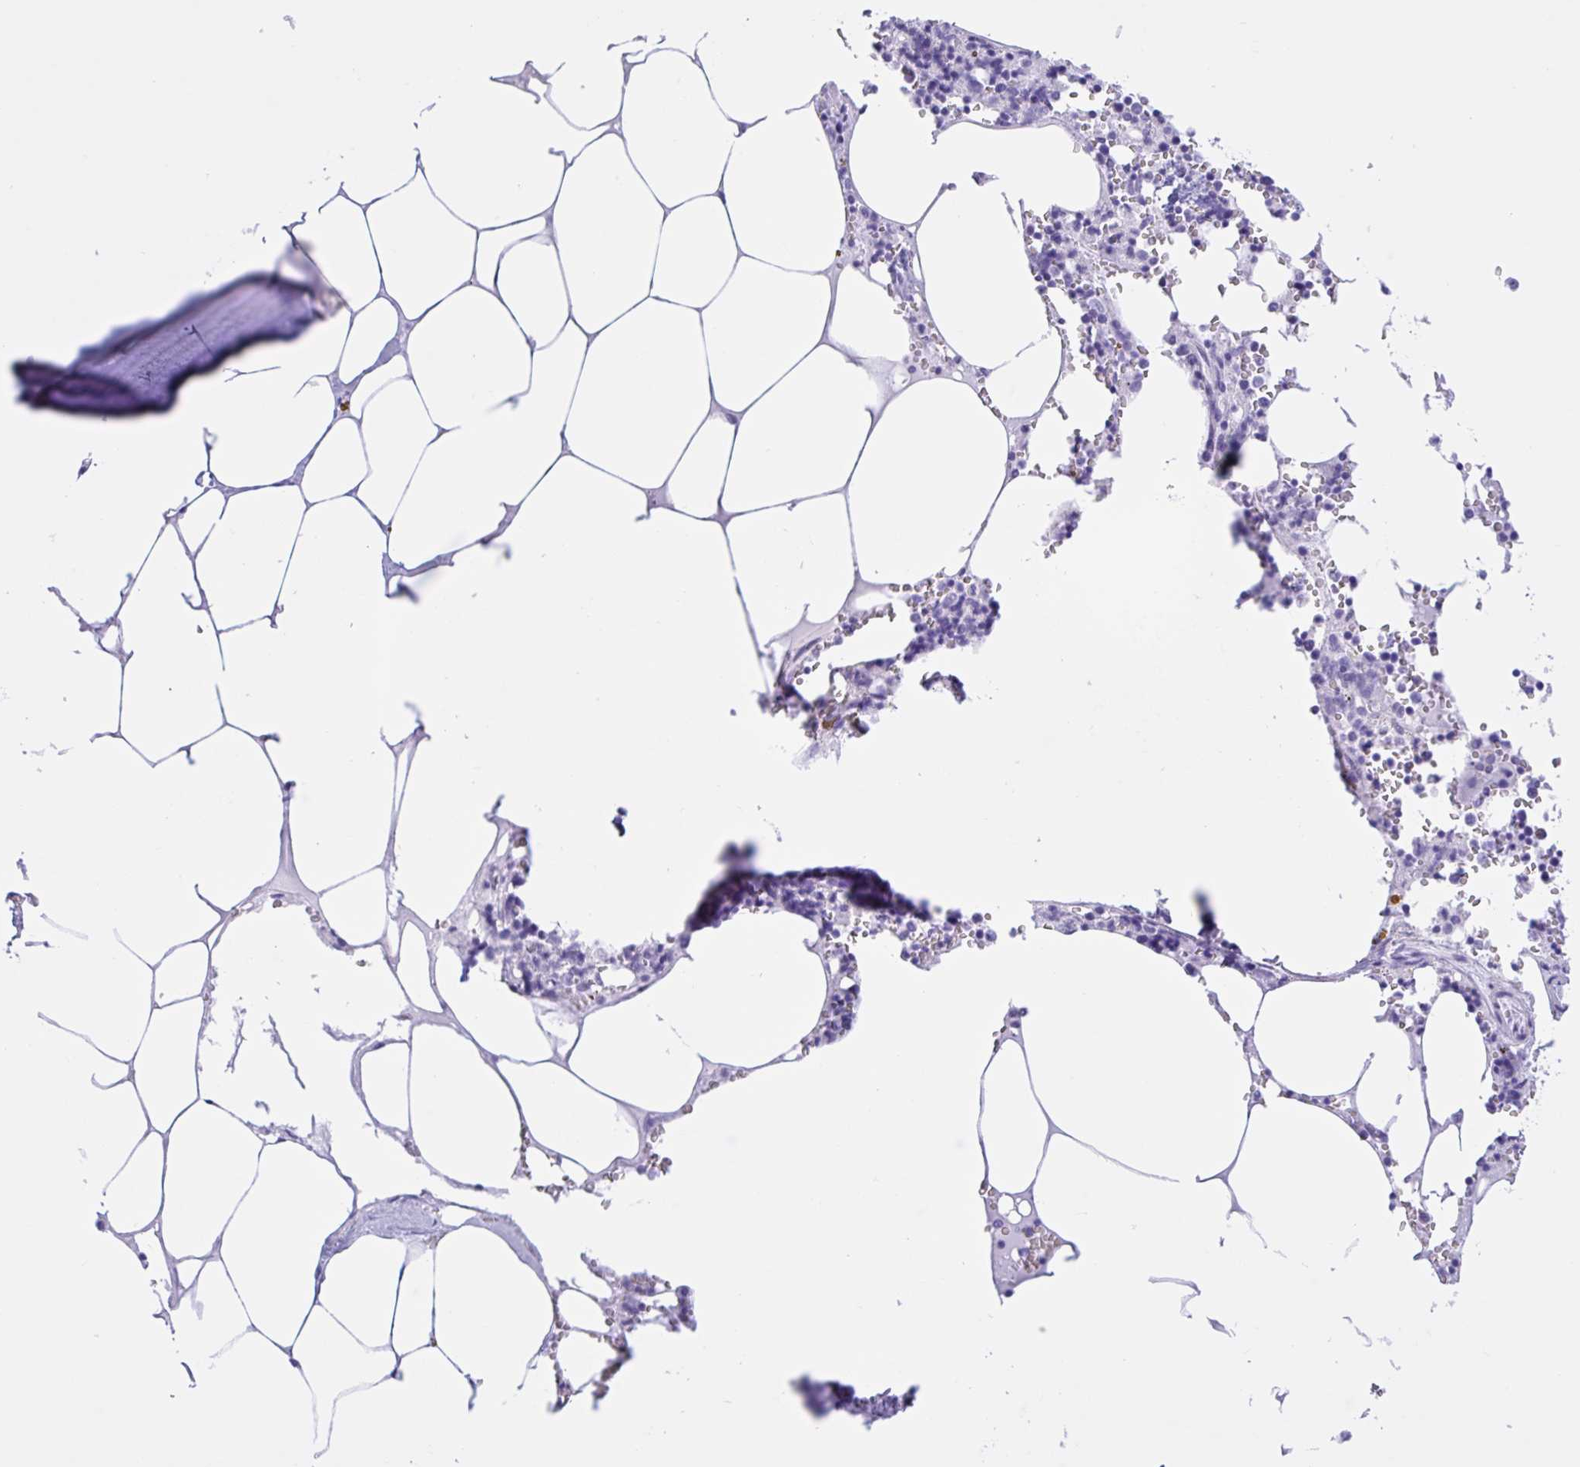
{"staining": {"intensity": "negative", "quantity": "none", "location": "none"}, "tissue": "bone marrow", "cell_type": "Hematopoietic cells", "image_type": "normal", "snomed": [{"axis": "morphology", "description": "Normal tissue, NOS"}, {"axis": "topography", "description": "Bone marrow"}], "caption": "High magnification brightfield microscopy of normal bone marrow stained with DAB (brown) and counterstained with hematoxylin (blue): hematopoietic cells show no significant expression. (DAB immunohistochemistry visualized using brightfield microscopy, high magnification).", "gene": "IAPP", "patient": {"sex": "male", "age": 54}}